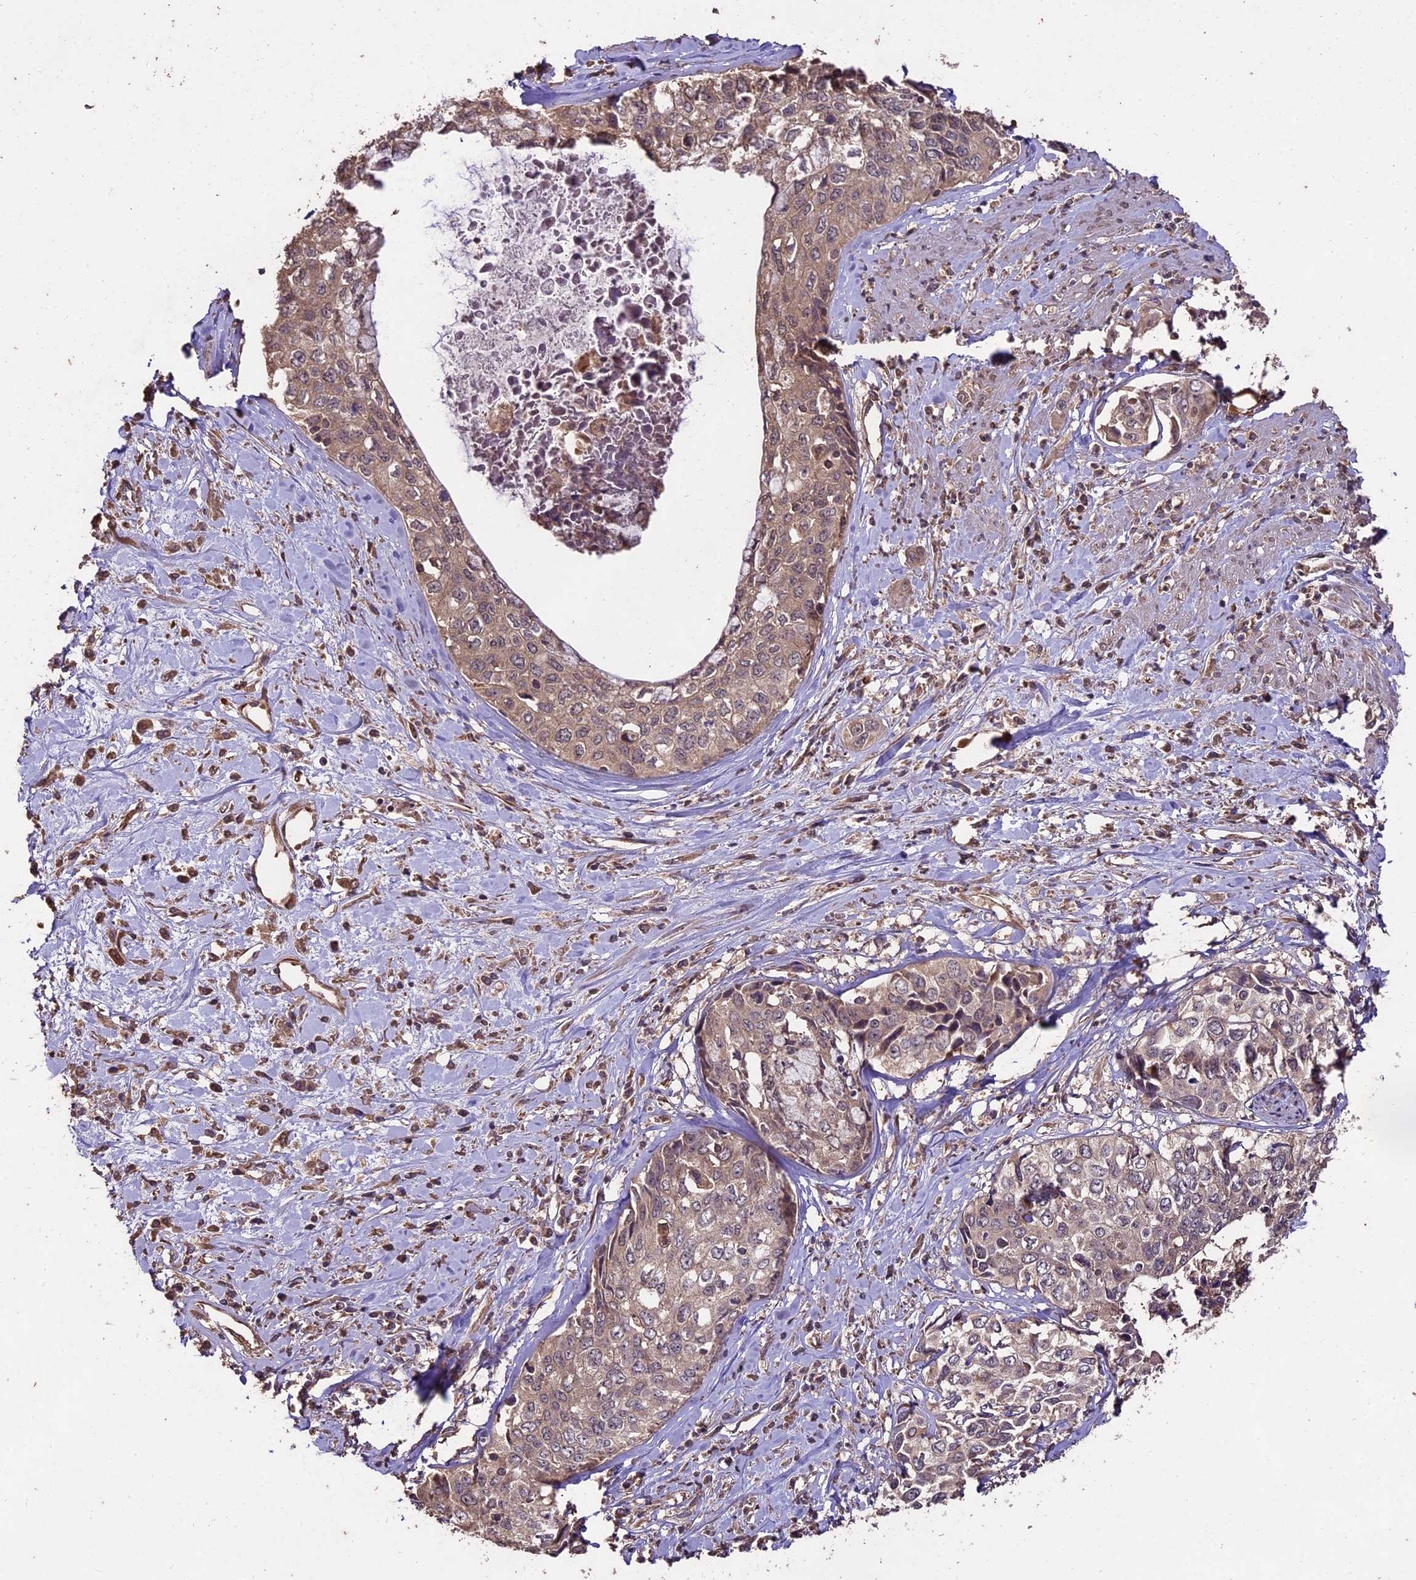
{"staining": {"intensity": "weak", "quantity": "25%-75%", "location": "cytoplasmic/membranous"}, "tissue": "cervical cancer", "cell_type": "Tumor cells", "image_type": "cancer", "snomed": [{"axis": "morphology", "description": "Squamous cell carcinoma, NOS"}, {"axis": "topography", "description": "Cervix"}], "caption": "Weak cytoplasmic/membranous staining for a protein is identified in about 25%-75% of tumor cells of cervical squamous cell carcinoma using immunohistochemistry.", "gene": "TTLL10", "patient": {"sex": "female", "age": 31}}